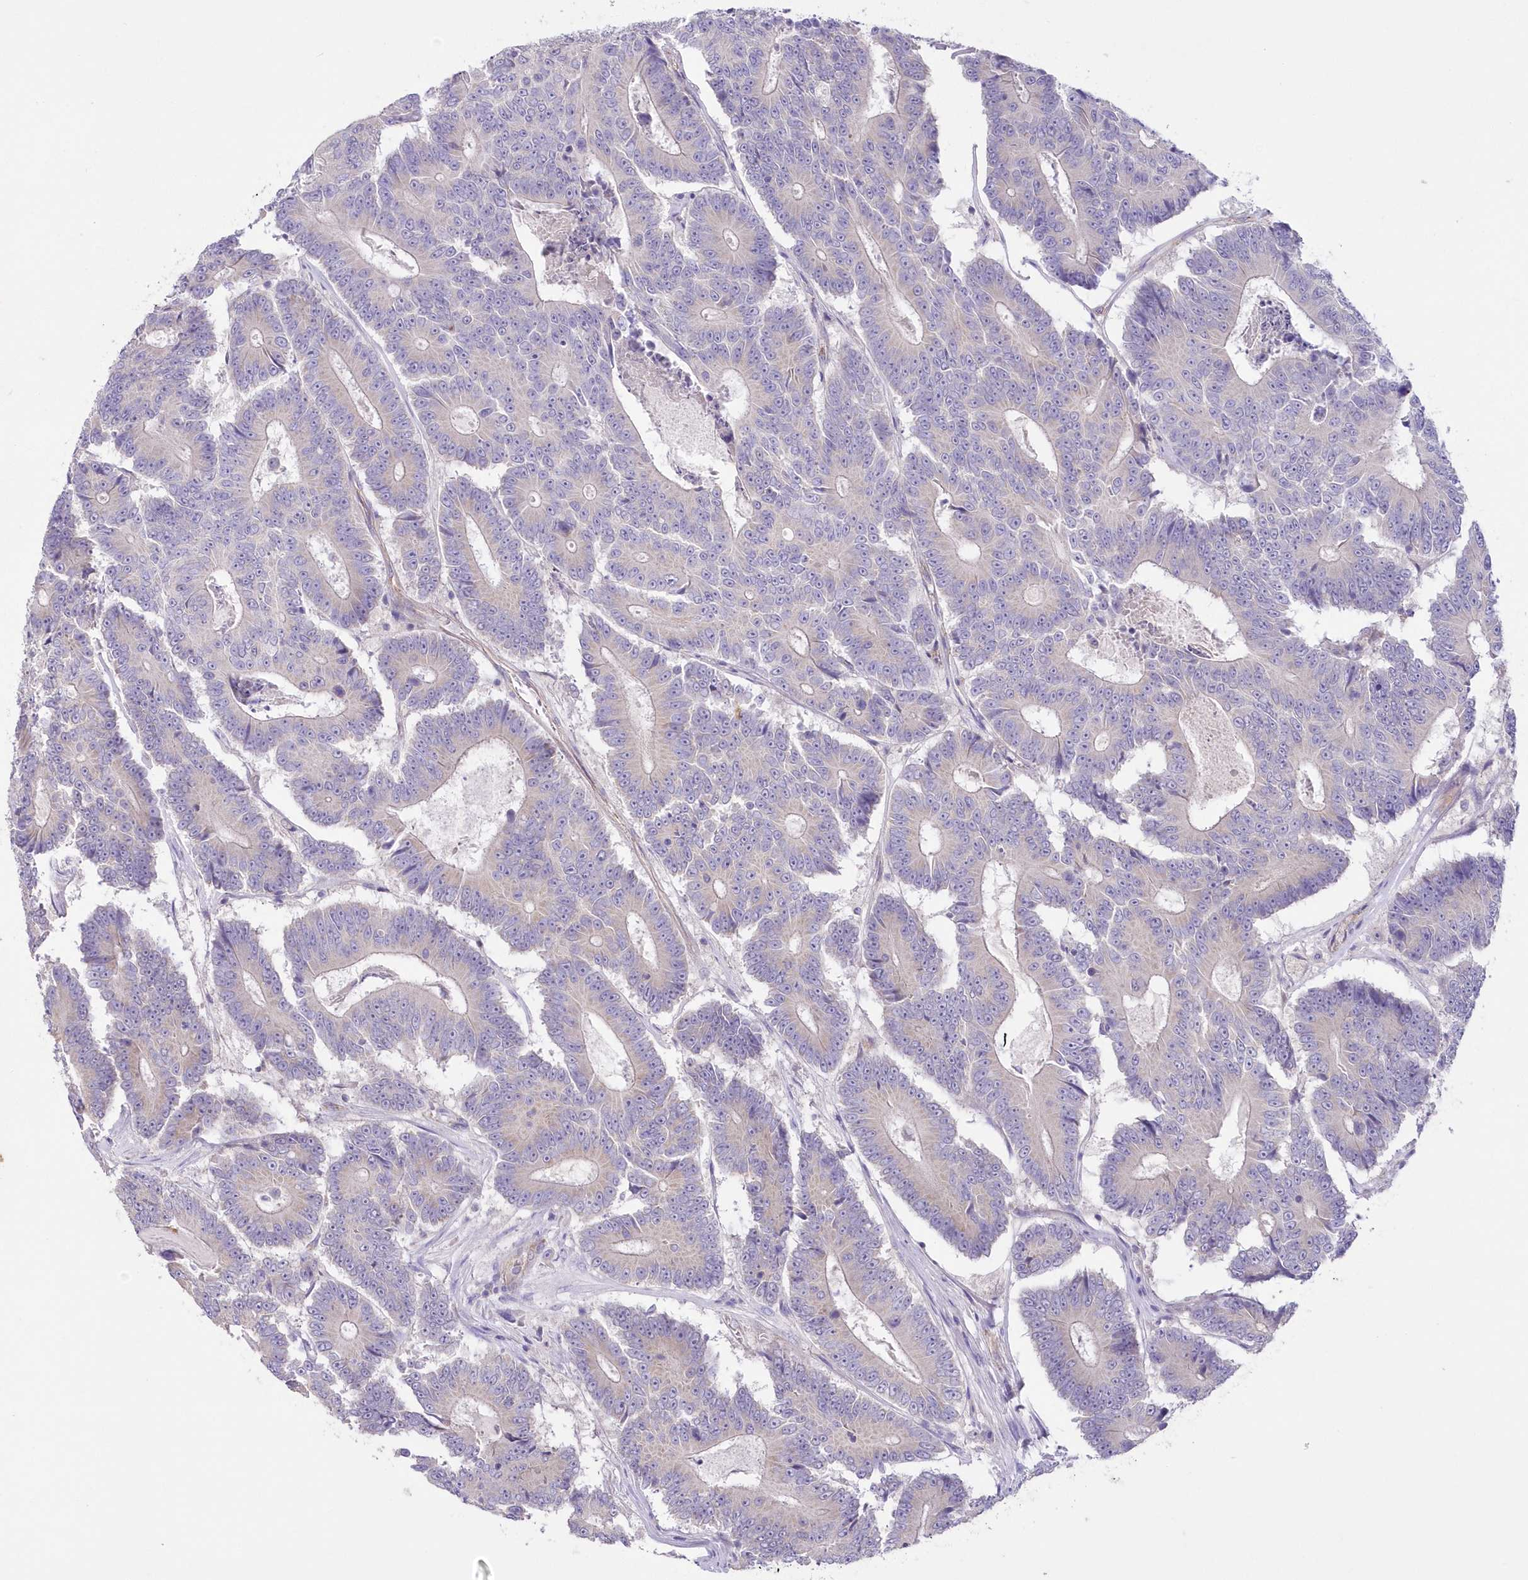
{"staining": {"intensity": "negative", "quantity": "none", "location": "none"}, "tissue": "colorectal cancer", "cell_type": "Tumor cells", "image_type": "cancer", "snomed": [{"axis": "morphology", "description": "Adenocarcinoma, NOS"}, {"axis": "topography", "description": "Colon"}], "caption": "High power microscopy histopathology image of an IHC image of colorectal adenocarcinoma, revealing no significant expression in tumor cells.", "gene": "ITSN2", "patient": {"sex": "male", "age": 83}}